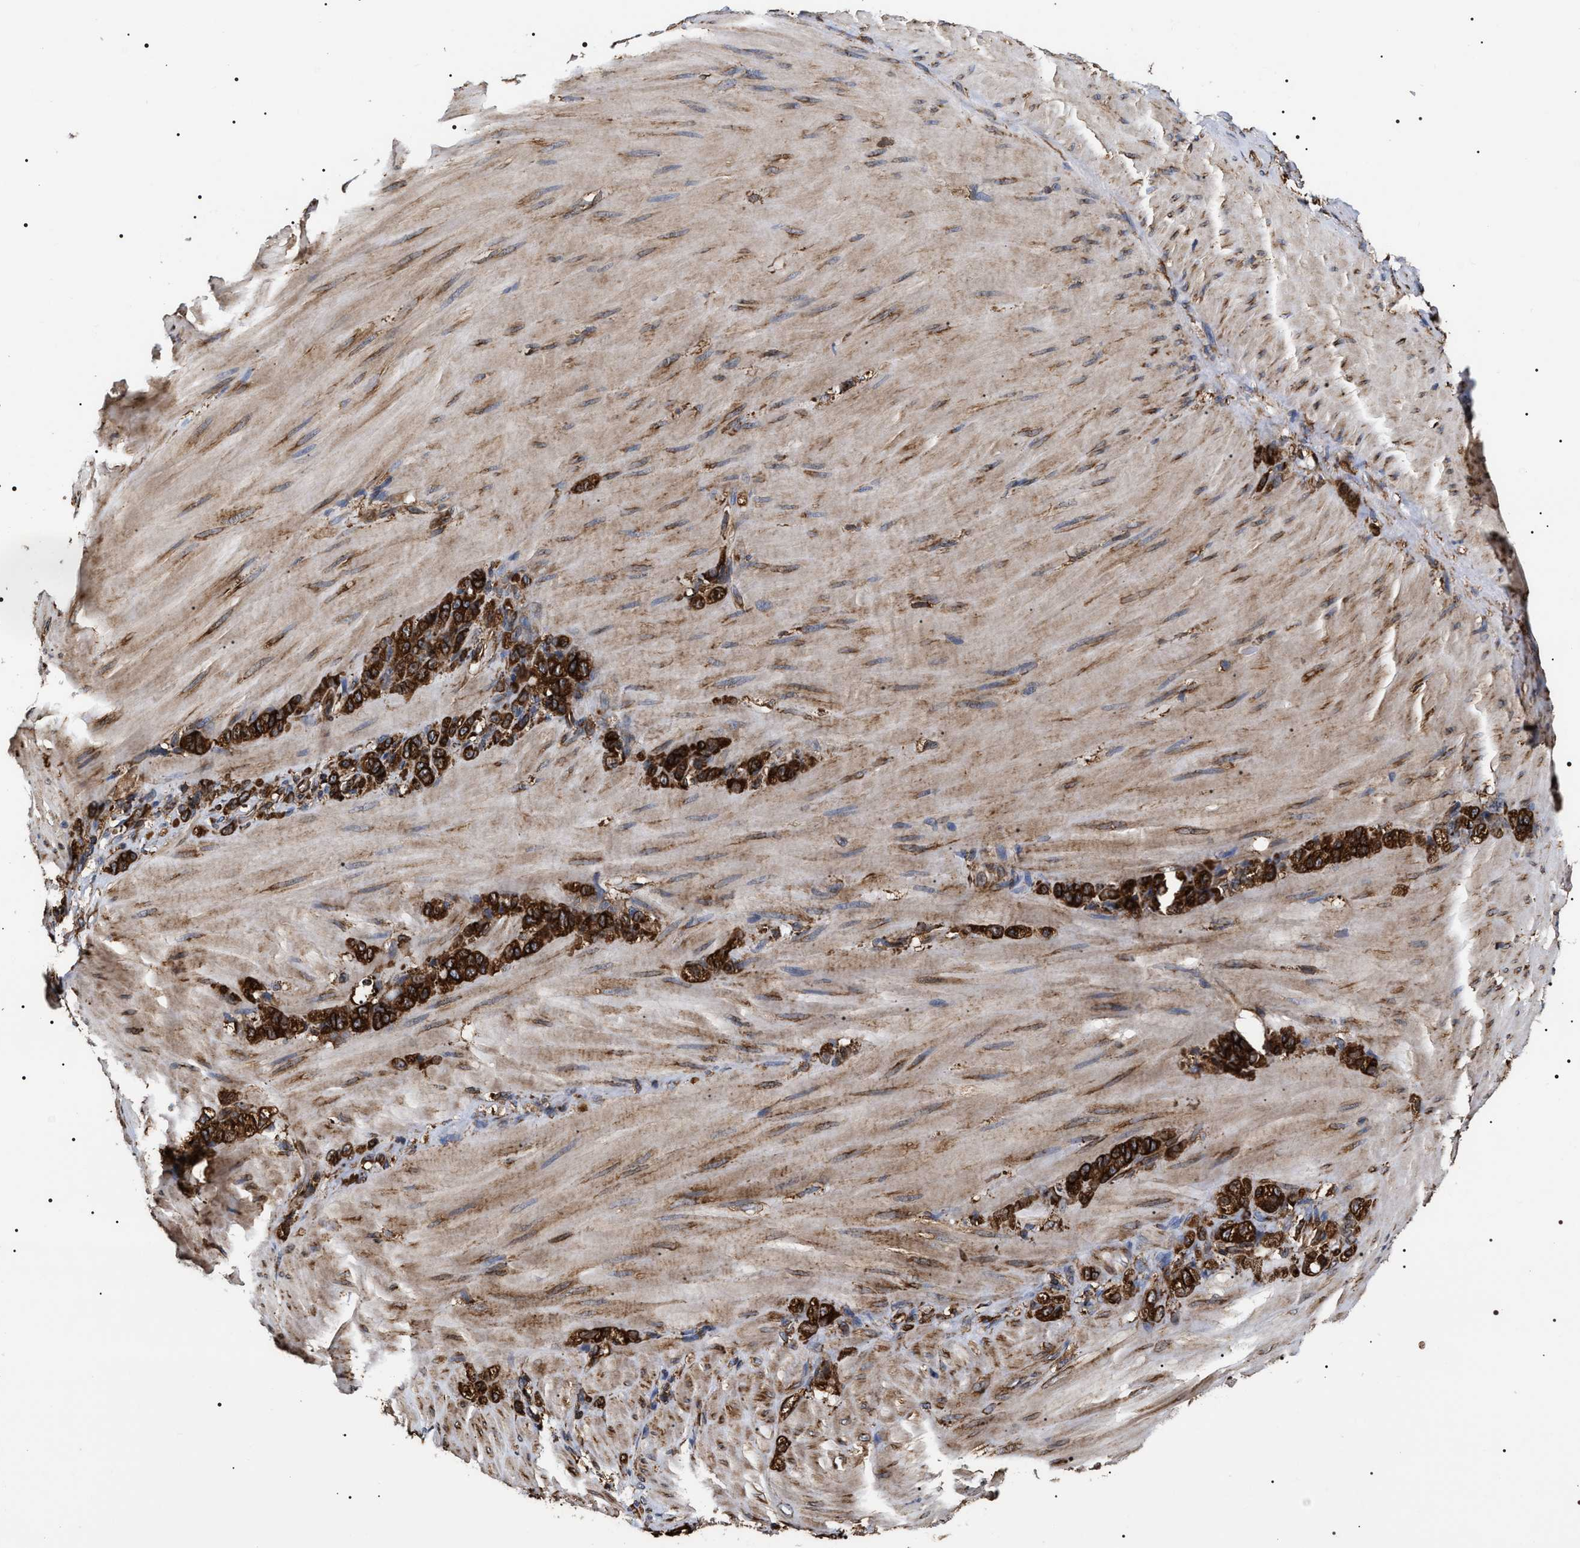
{"staining": {"intensity": "strong", "quantity": ">75%", "location": "cytoplasmic/membranous"}, "tissue": "stomach cancer", "cell_type": "Tumor cells", "image_type": "cancer", "snomed": [{"axis": "morphology", "description": "Normal tissue, NOS"}, {"axis": "morphology", "description": "Adenocarcinoma, NOS"}, {"axis": "topography", "description": "Stomach"}], "caption": "This is a micrograph of immunohistochemistry staining of adenocarcinoma (stomach), which shows strong expression in the cytoplasmic/membranous of tumor cells.", "gene": "SERBP1", "patient": {"sex": "male", "age": 82}}